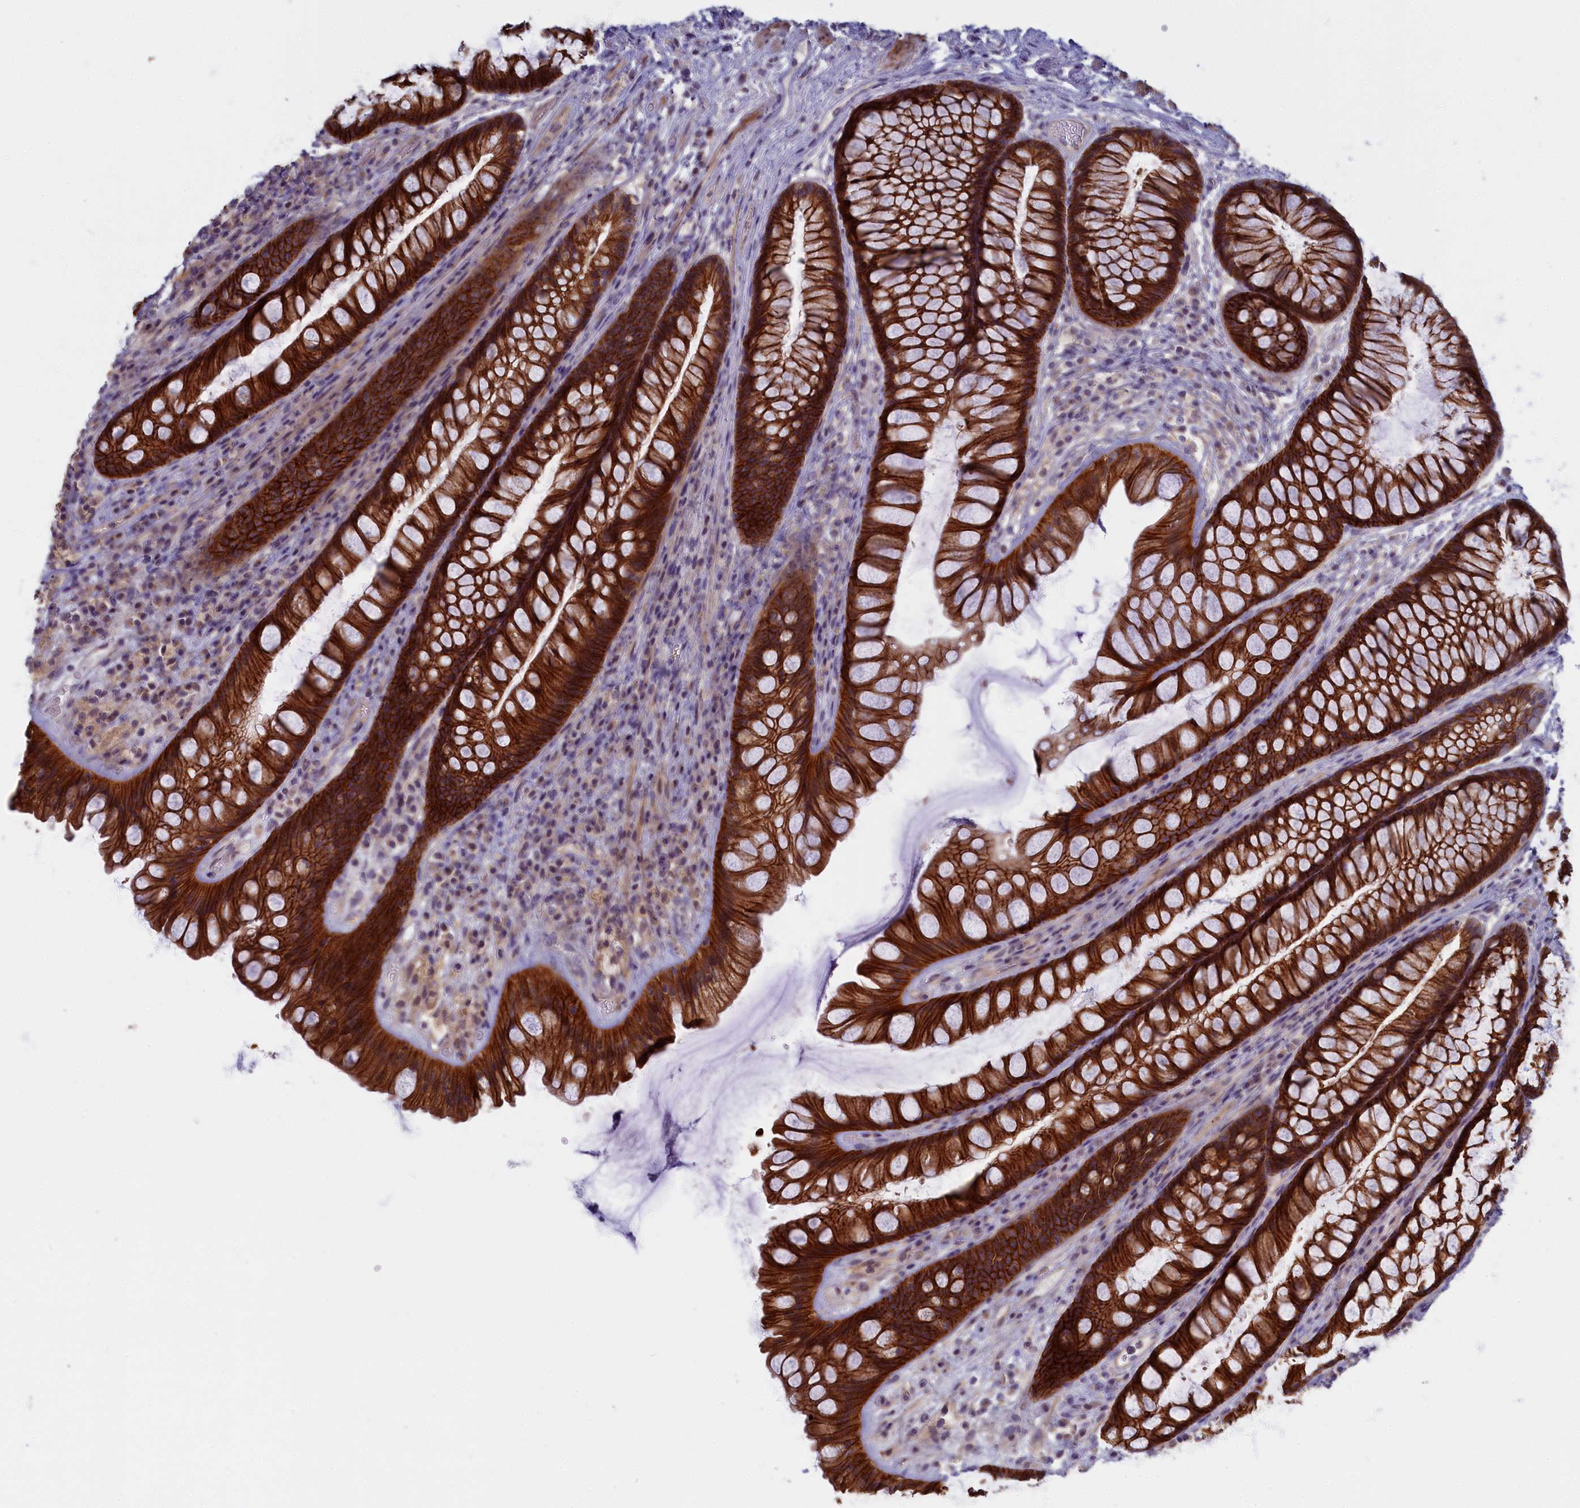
{"staining": {"intensity": "strong", "quantity": ">75%", "location": "cytoplasmic/membranous"}, "tissue": "rectum", "cell_type": "Glandular cells", "image_type": "normal", "snomed": [{"axis": "morphology", "description": "Normal tissue, NOS"}, {"axis": "topography", "description": "Rectum"}], "caption": "This photomicrograph demonstrates unremarkable rectum stained with immunohistochemistry to label a protein in brown. The cytoplasmic/membranous of glandular cells show strong positivity for the protein. Nuclei are counter-stained blue.", "gene": "TRPM4", "patient": {"sex": "male", "age": 74}}